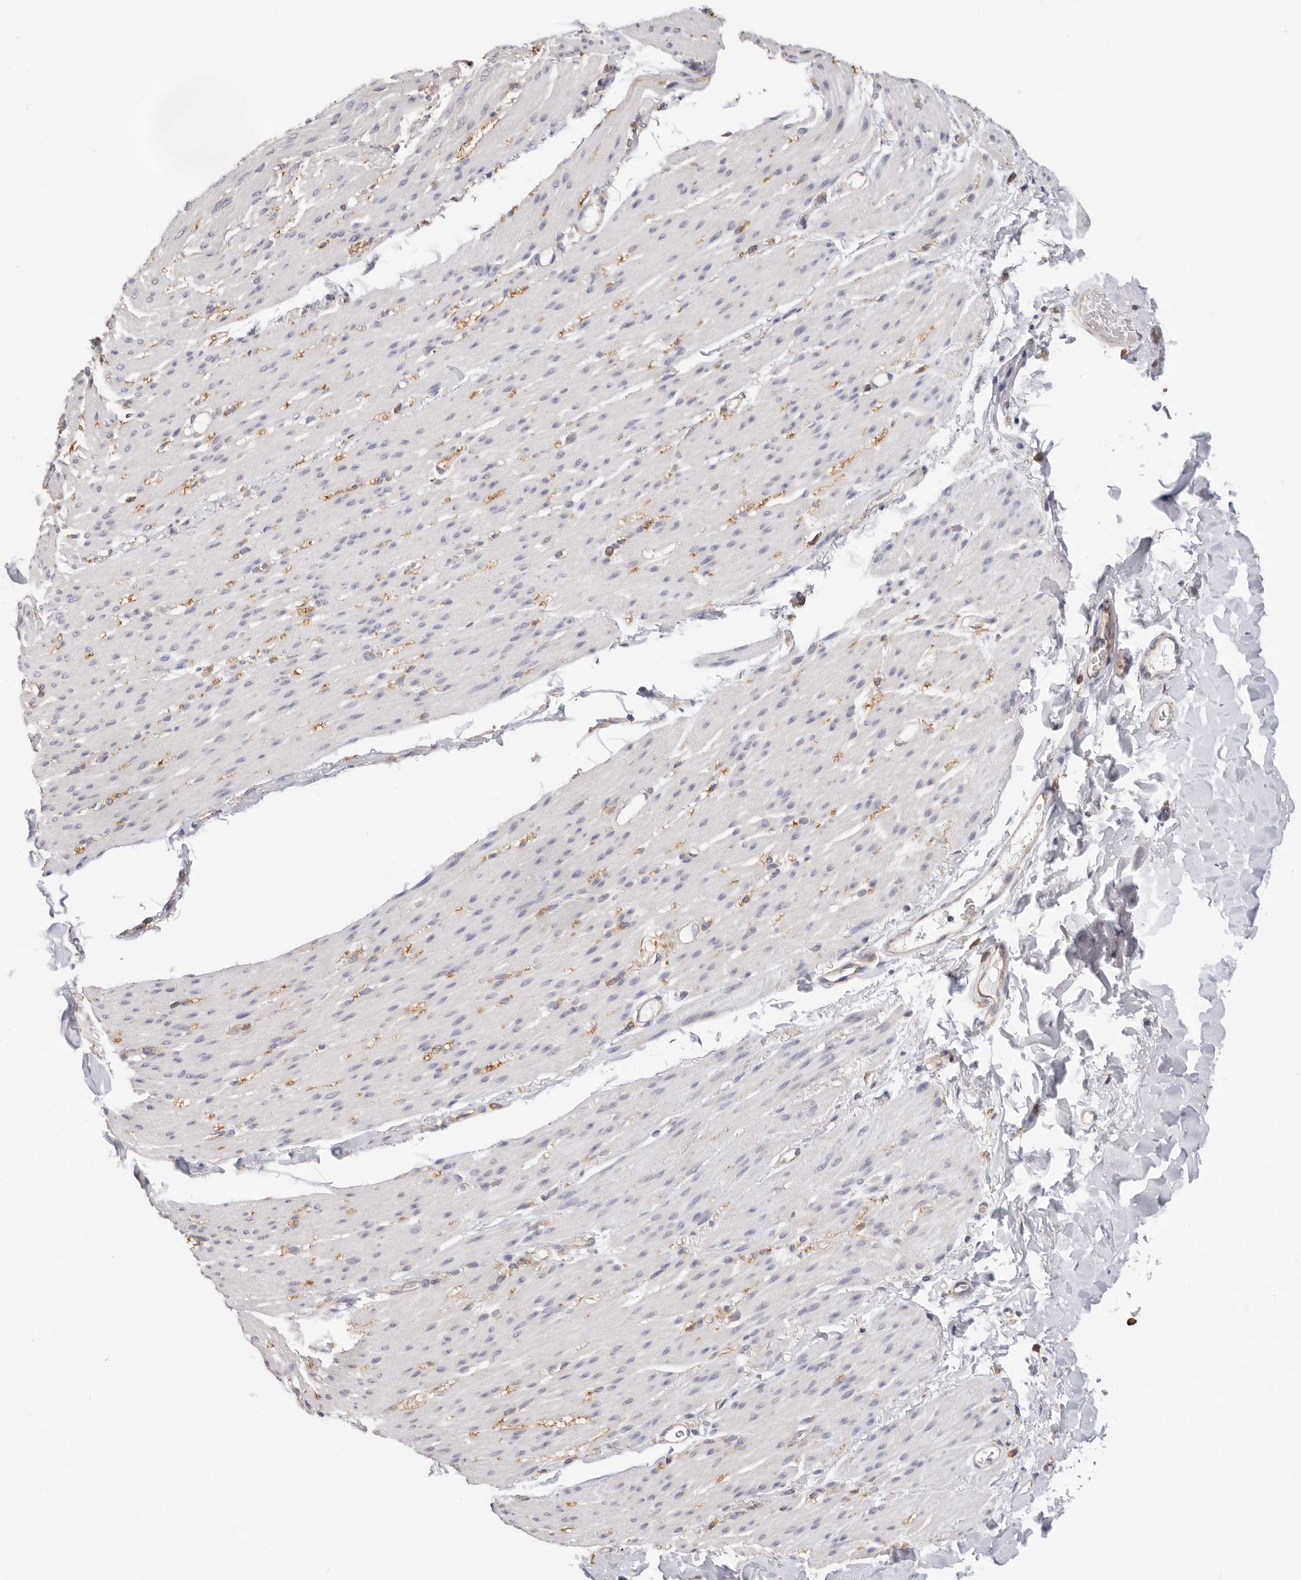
{"staining": {"intensity": "negative", "quantity": "none", "location": "none"}, "tissue": "smooth muscle", "cell_type": "Smooth muscle cells", "image_type": "normal", "snomed": [{"axis": "morphology", "description": "Normal tissue, NOS"}, {"axis": "topography", "description": "Colon"}, {"axis": "topography", "description": "Peripheral nerve tissue"}], "caption": "High magnification brightfield microscopy of unremarkable smooth muscle stained with DAB (3,3'-diaminobenzidine) (brown) and counterstained with hematoxylin (blue): smooth muscle cells show no significant positivity. (Stains: DAB (3,3'-diaminobenzidine) IHC with hematoxylin counter stain, Microscopy: brightfield microscopy at high magnification).", "gene": "AFDN", "patient": {"sex": "female", "age": 61}}